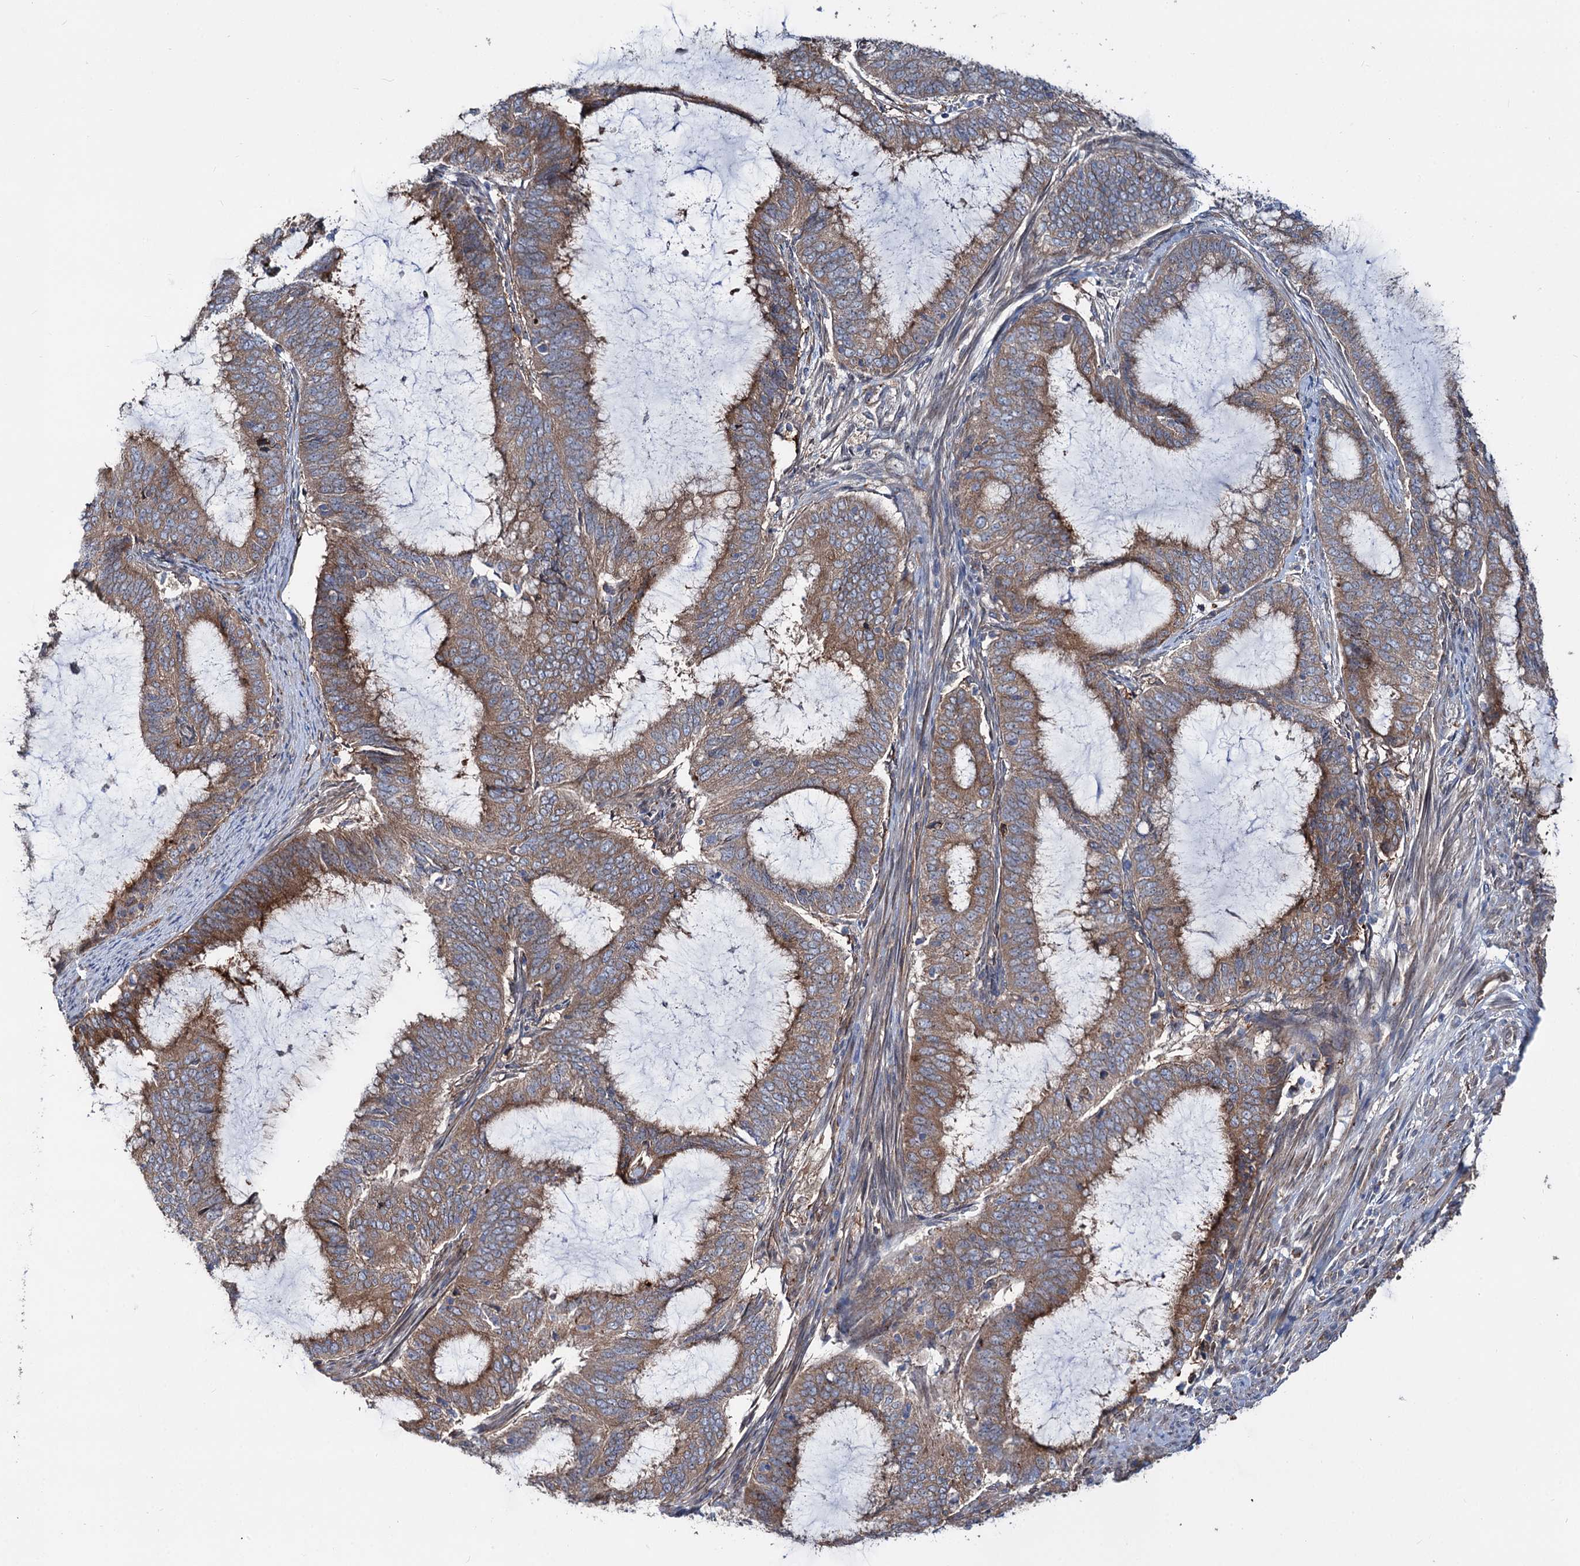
{"staining": {"intensity": "moderate", "quantity": ">75%", "location": "cytoplasmic/membranous"}, "tissue": "endometrial cancer", "cell_type": "Tumor cells", "image_type": "cancer", "snomed": [{"axis": "morphology", "description": "Adenocarcinoma, NOS"}, {"axis": "topography", "description": "Endometrium"}], "caption": "This is a photomicrograph of immunohistochemistry (IHC) staining of endometrial cancer, which shows moderate staining in the cytoplasmic/membranous of tumor cells.", "gene": "PTDSS2", "patient": {"sex": "female", "age": 51}}